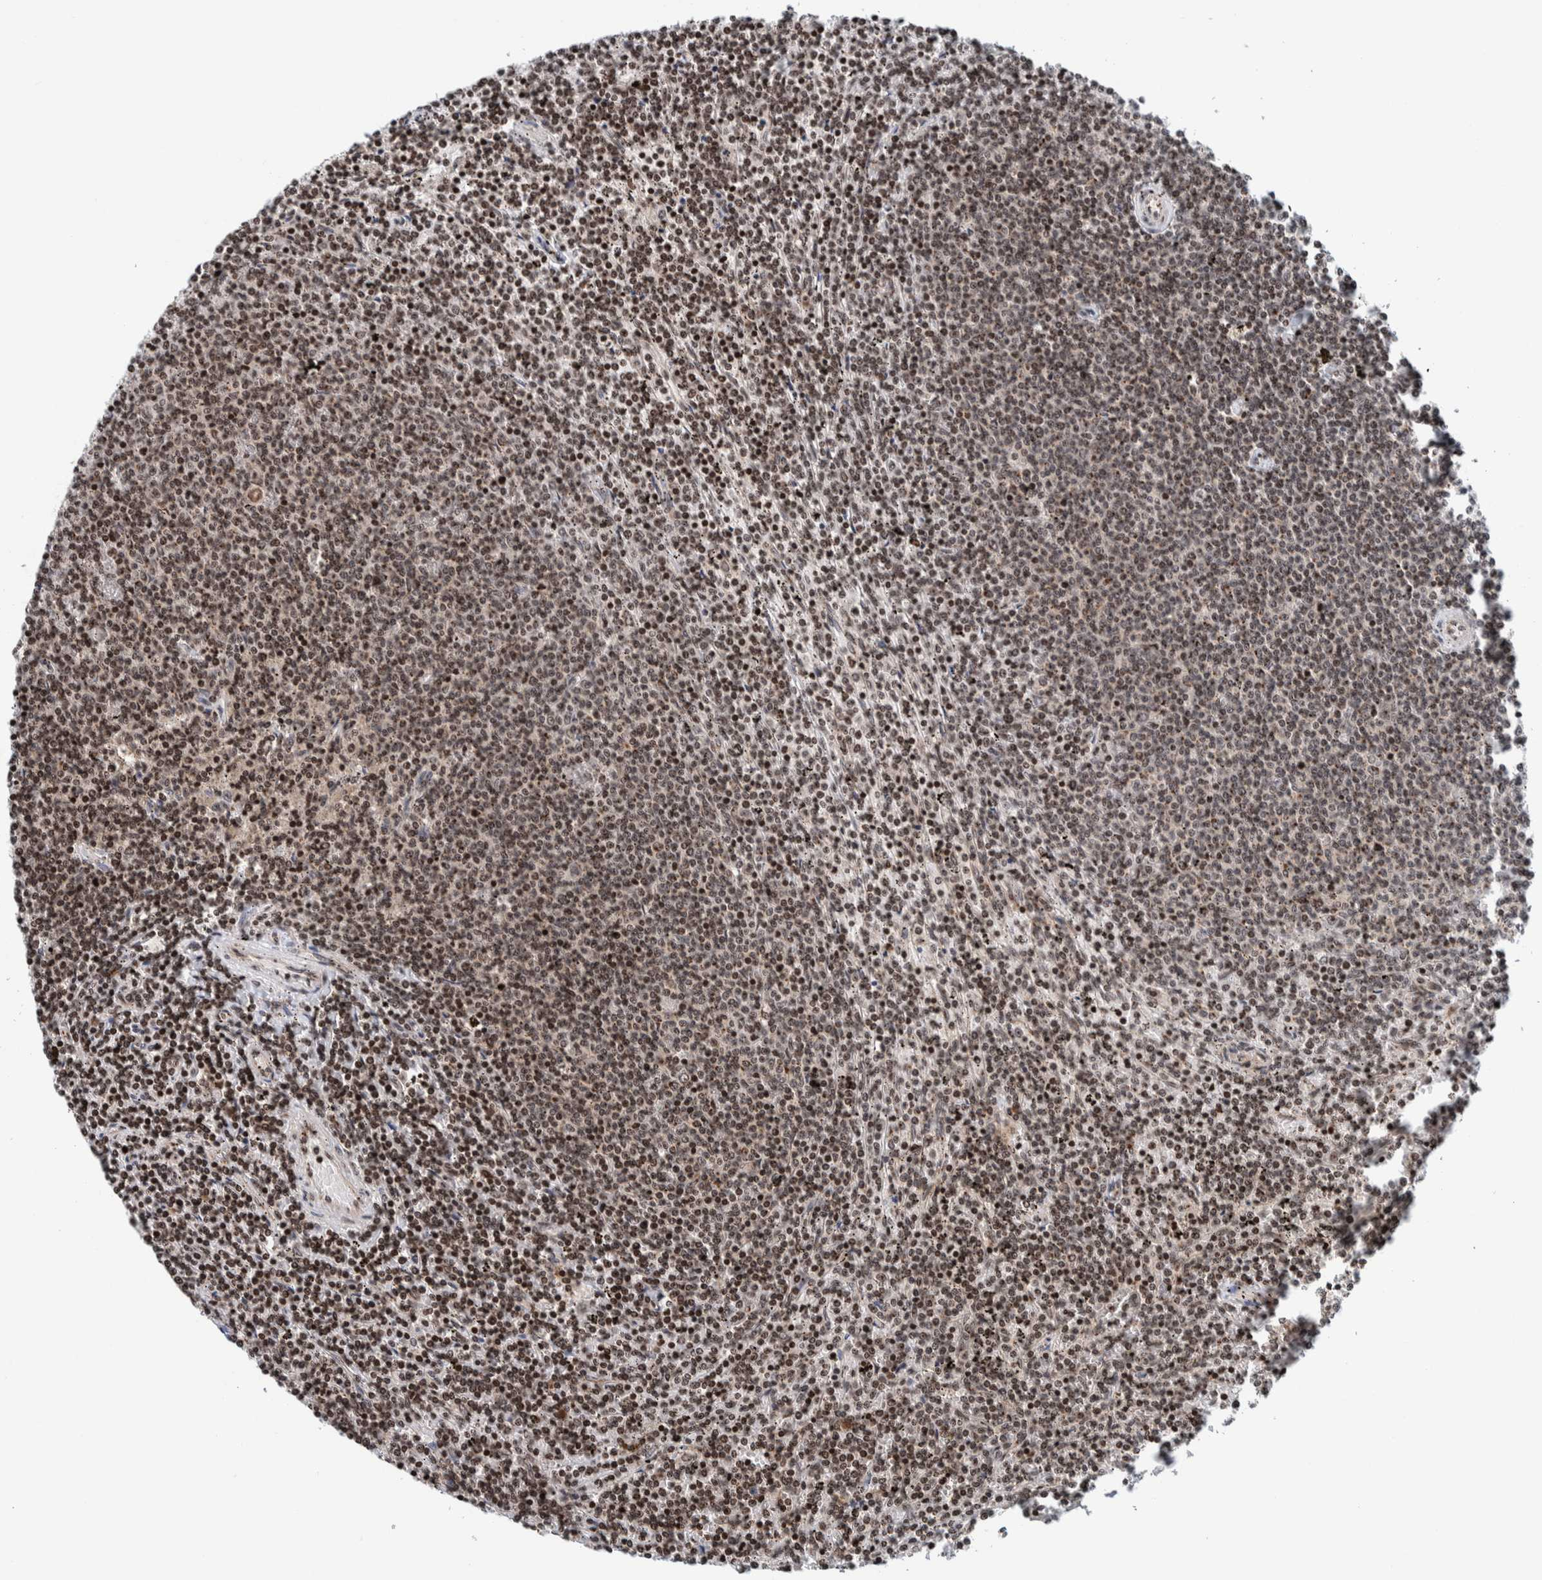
{"staining": {"intensity": "moderate", "quantity": "25%-75%", "location": "nuclear"}, "tissue": "lymphoma", "cell_type": "Tumor cells", "image_type": "cancer", "snomed": [{"axis": "morphology", "description": "Malignant lymphoma, non-Hodgkin's type, Low grade"}, {"axis": "topography", "description": "Spleen"}], "caption": "Moderate nuclear protein staining is present in approximately 25%-75% of tumor cells in malignant lymphoma, non-Hodgkin's type (low-grade).", "gene": "CCDC182", "patient": {"sex": "female", "age": 50}}